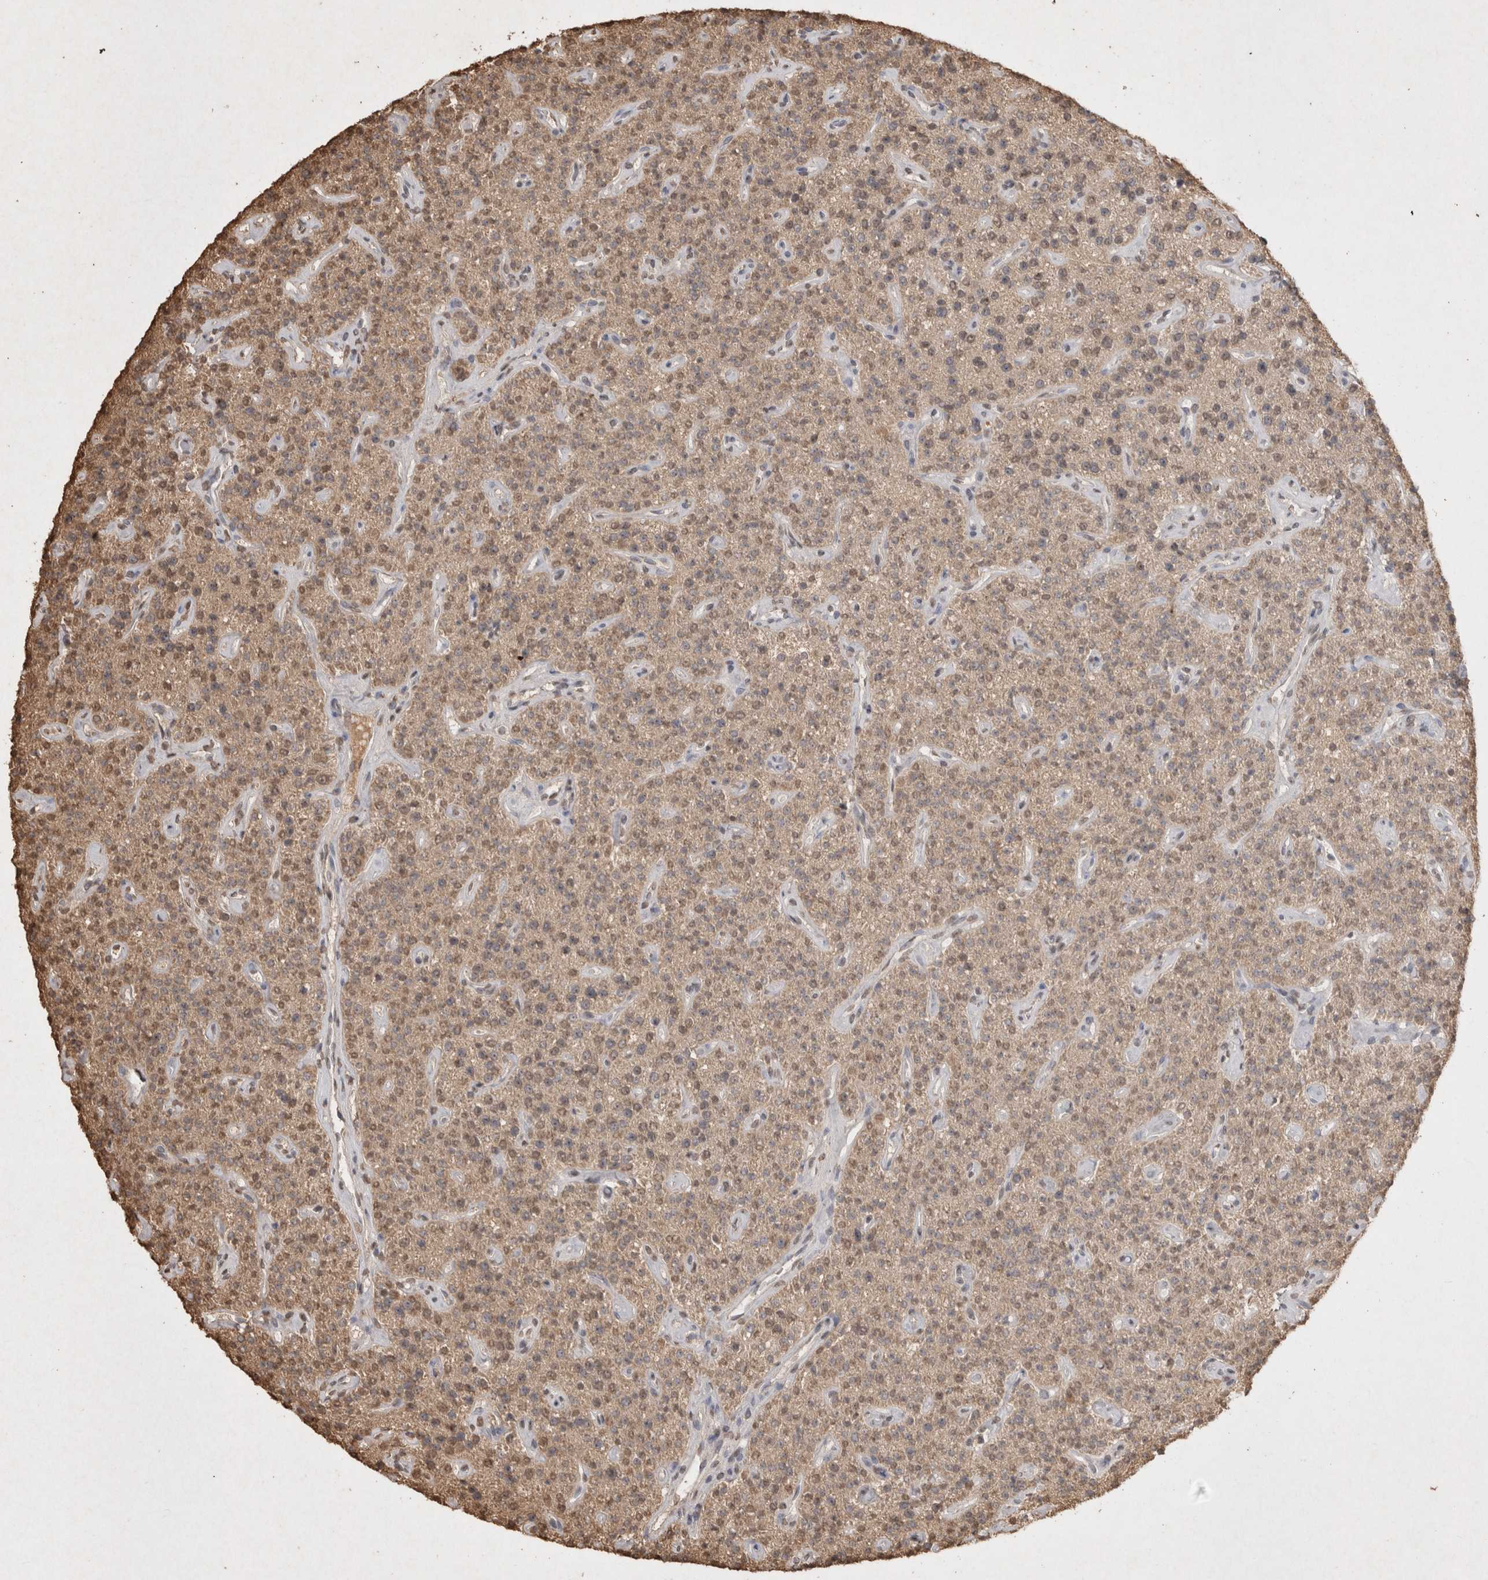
{"staining": {"intensity": "weak", "quantity": ">75%", "location": "cytoplasmic/membranous,nuclear"}, "tissue": "parathyroid gland", "cell_type": "Glandular cells", "image_type": "normal", "snomed": [{"axis": "morphology", "description": "Normal tissue, NOS"}, {"axis": "topography", "description": "Parathyroid gland"}], "caption": "IHC image of unremarkable parathyroid gland stained for a protein (brown), which exhibits low levels of weak cytoplasmic/membranous,nuclear expression in approximately >75% of glandular cells.", "gene": "MLX", "patient": {"sex": "male", "age": 46}}